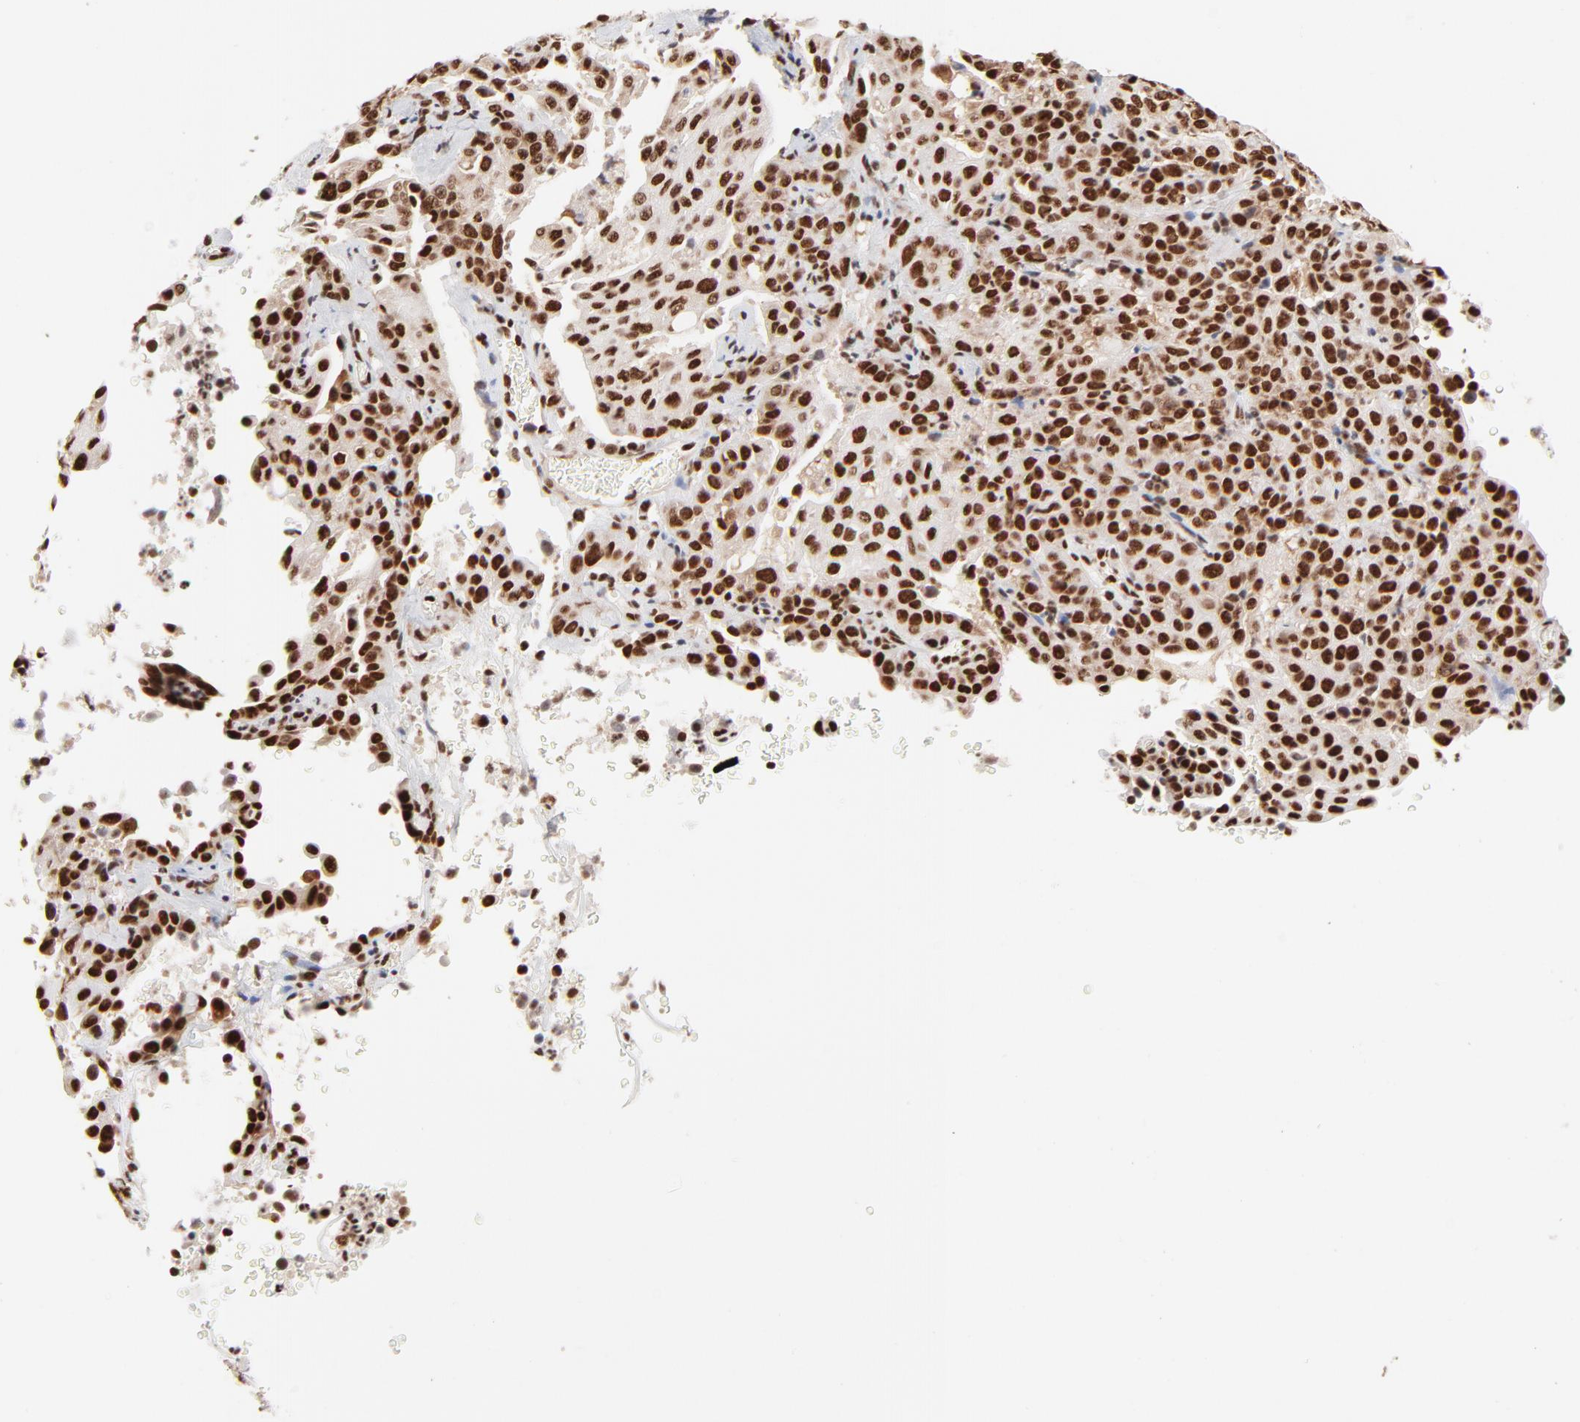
{"staining": {"intensity": "strong", "quantity": ">75%", "location": "nuclear"}, "tissue": "cervical cancer", "cell_type": "Tumor cells", "image_type": "cancer", "snomed": [{"axis": "morphology", "description": "Squamous cell carcinoma, NOS"}, {"axis": "topography", "description": "Cervix"}], "caption": "The histopathology image reveals immunohistochemical staining of squamous cell carcinoma (cervical). There is strong nuclear positivity is present in approximately >75% of tumor cells.", "gene": "TARDBP", "patient": {"sex": "female", "age": 41}}